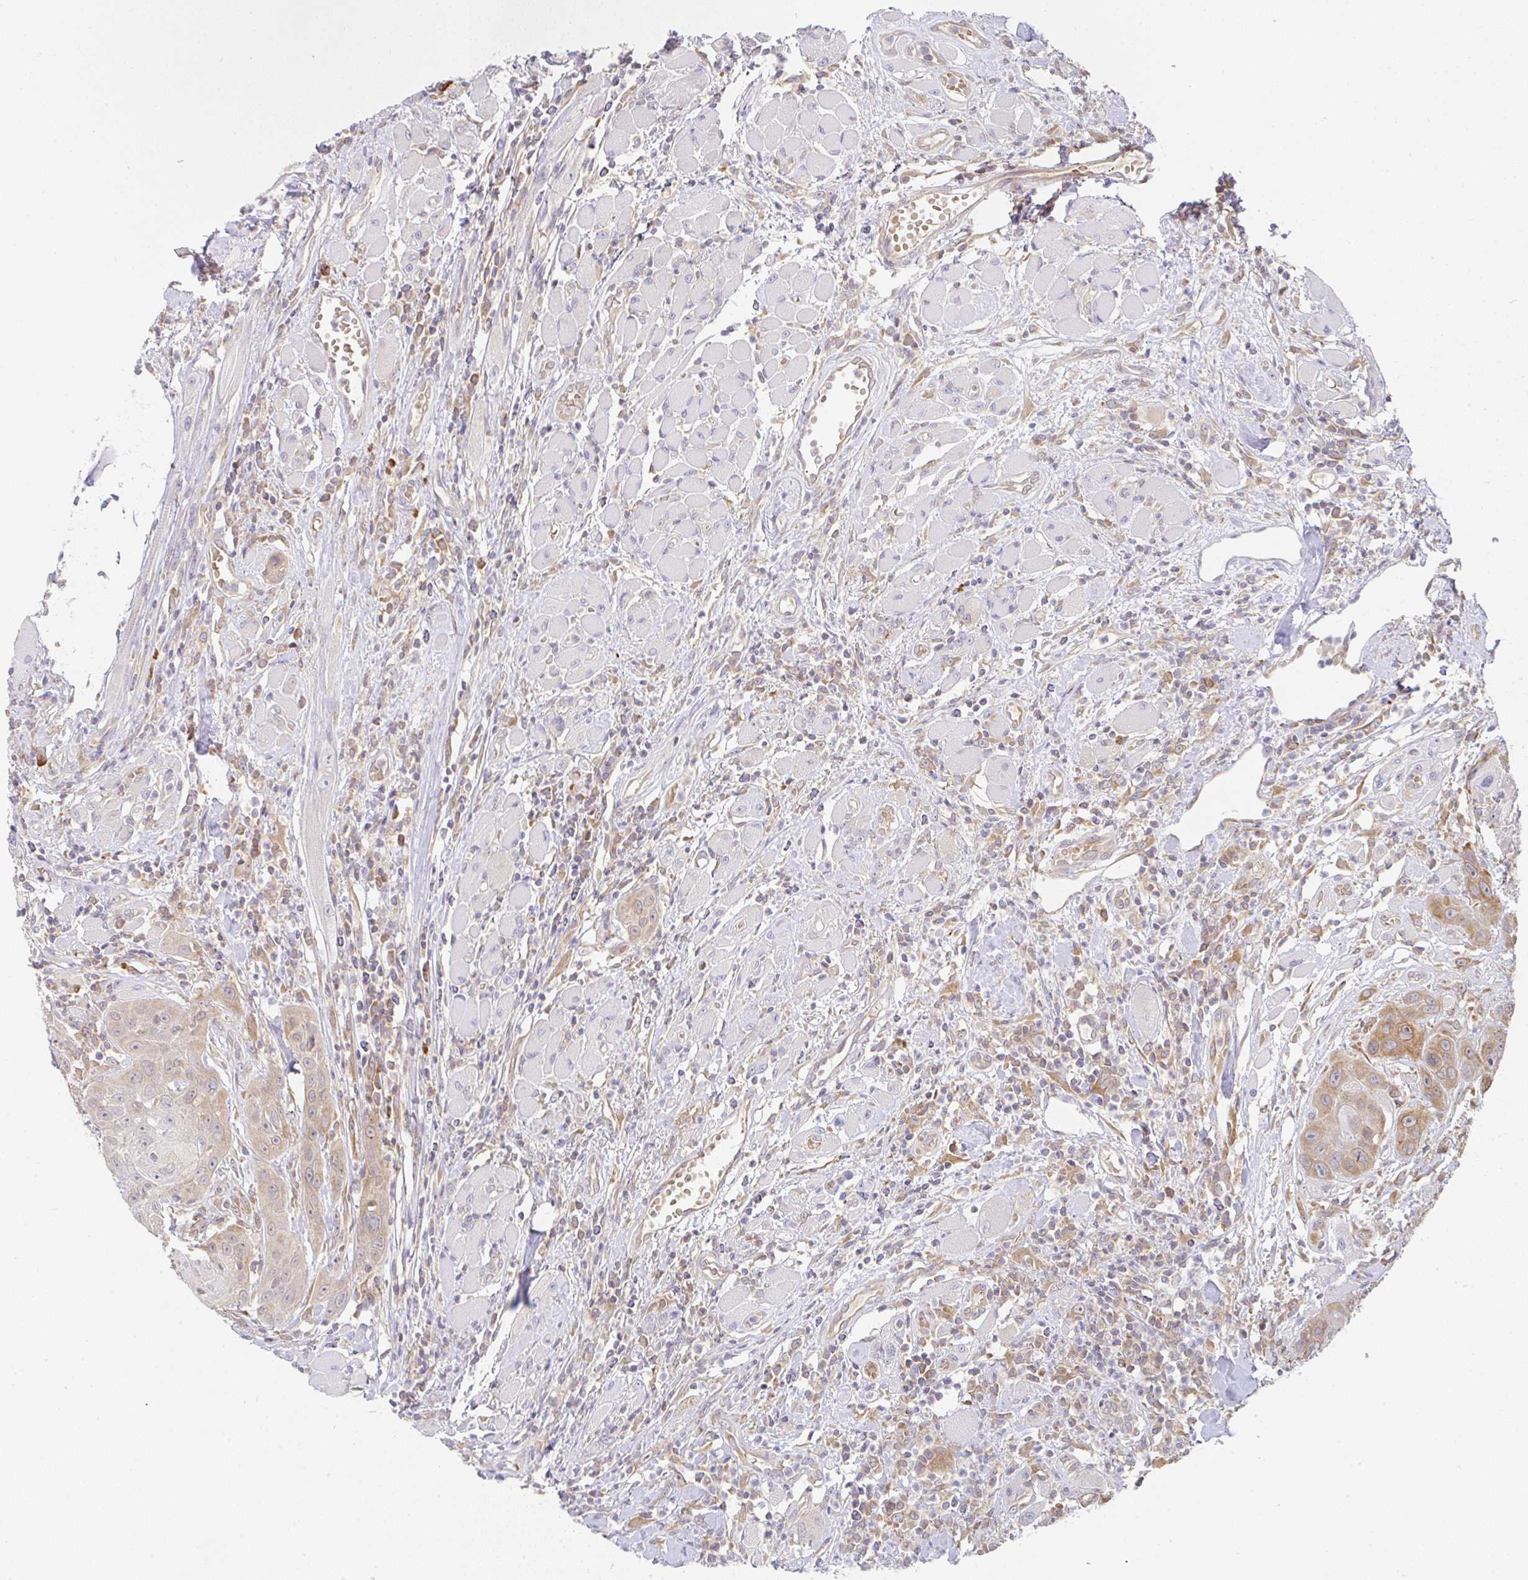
{"staining": {"intensity": "weak", "quantity": ">75%", "location": "cytoplasmic/membranous"}, "tissue": "head and neck cancer", "cell_type": "Tumor cells", "image_type": "cancer", "snomed": [{"axis": "morphology", "description": "Squamous cell carcinoma, NOS"}, {"axis": "topography", "description": "Head-Neck"}], "caption": "Protein staining displays weak cytoplasmic/membranous positivity in about >75% of tumor cells in head and neck cancer (squamous cell carcinoma).", "gene": "DERL2", "patient": {"sex": "female", "age": 59}}